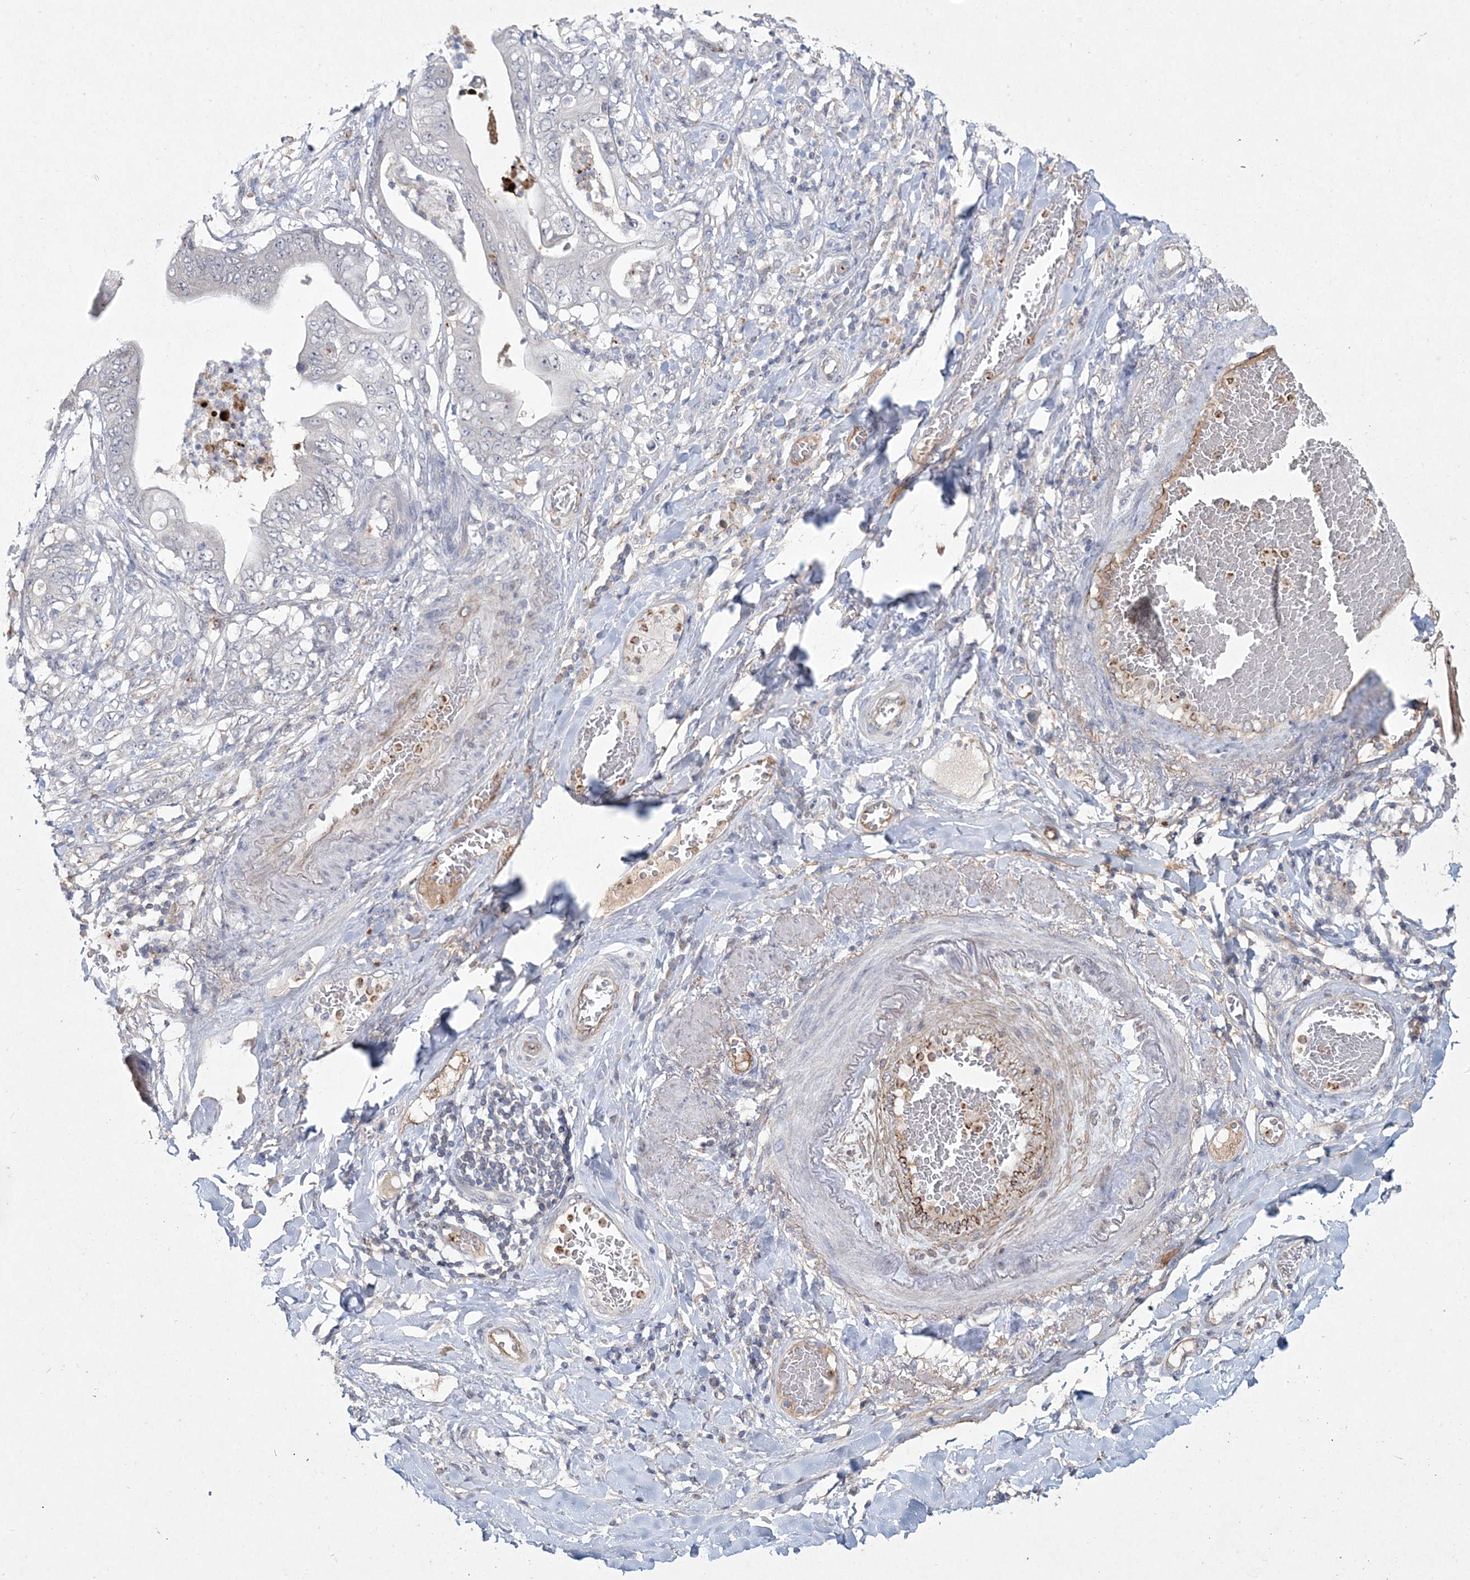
{"staining": {"intensity": "negative", "quantity": "none", "location": "none"}, "tissue": "stomach cancer", "cell_type": "Tumor cells", "image_type": "cancer", "snomed": [{"axis": "morphology", "description": "Adenocarcinoma, NOS"}, {"axis": "topography", "description": "Stomach"}], "caption": "Tumor cells show no significant protein staining in adenocarcinoma (stomach).", "gene": "DPCD", "patient": {"sex": "female", "age": 73}}